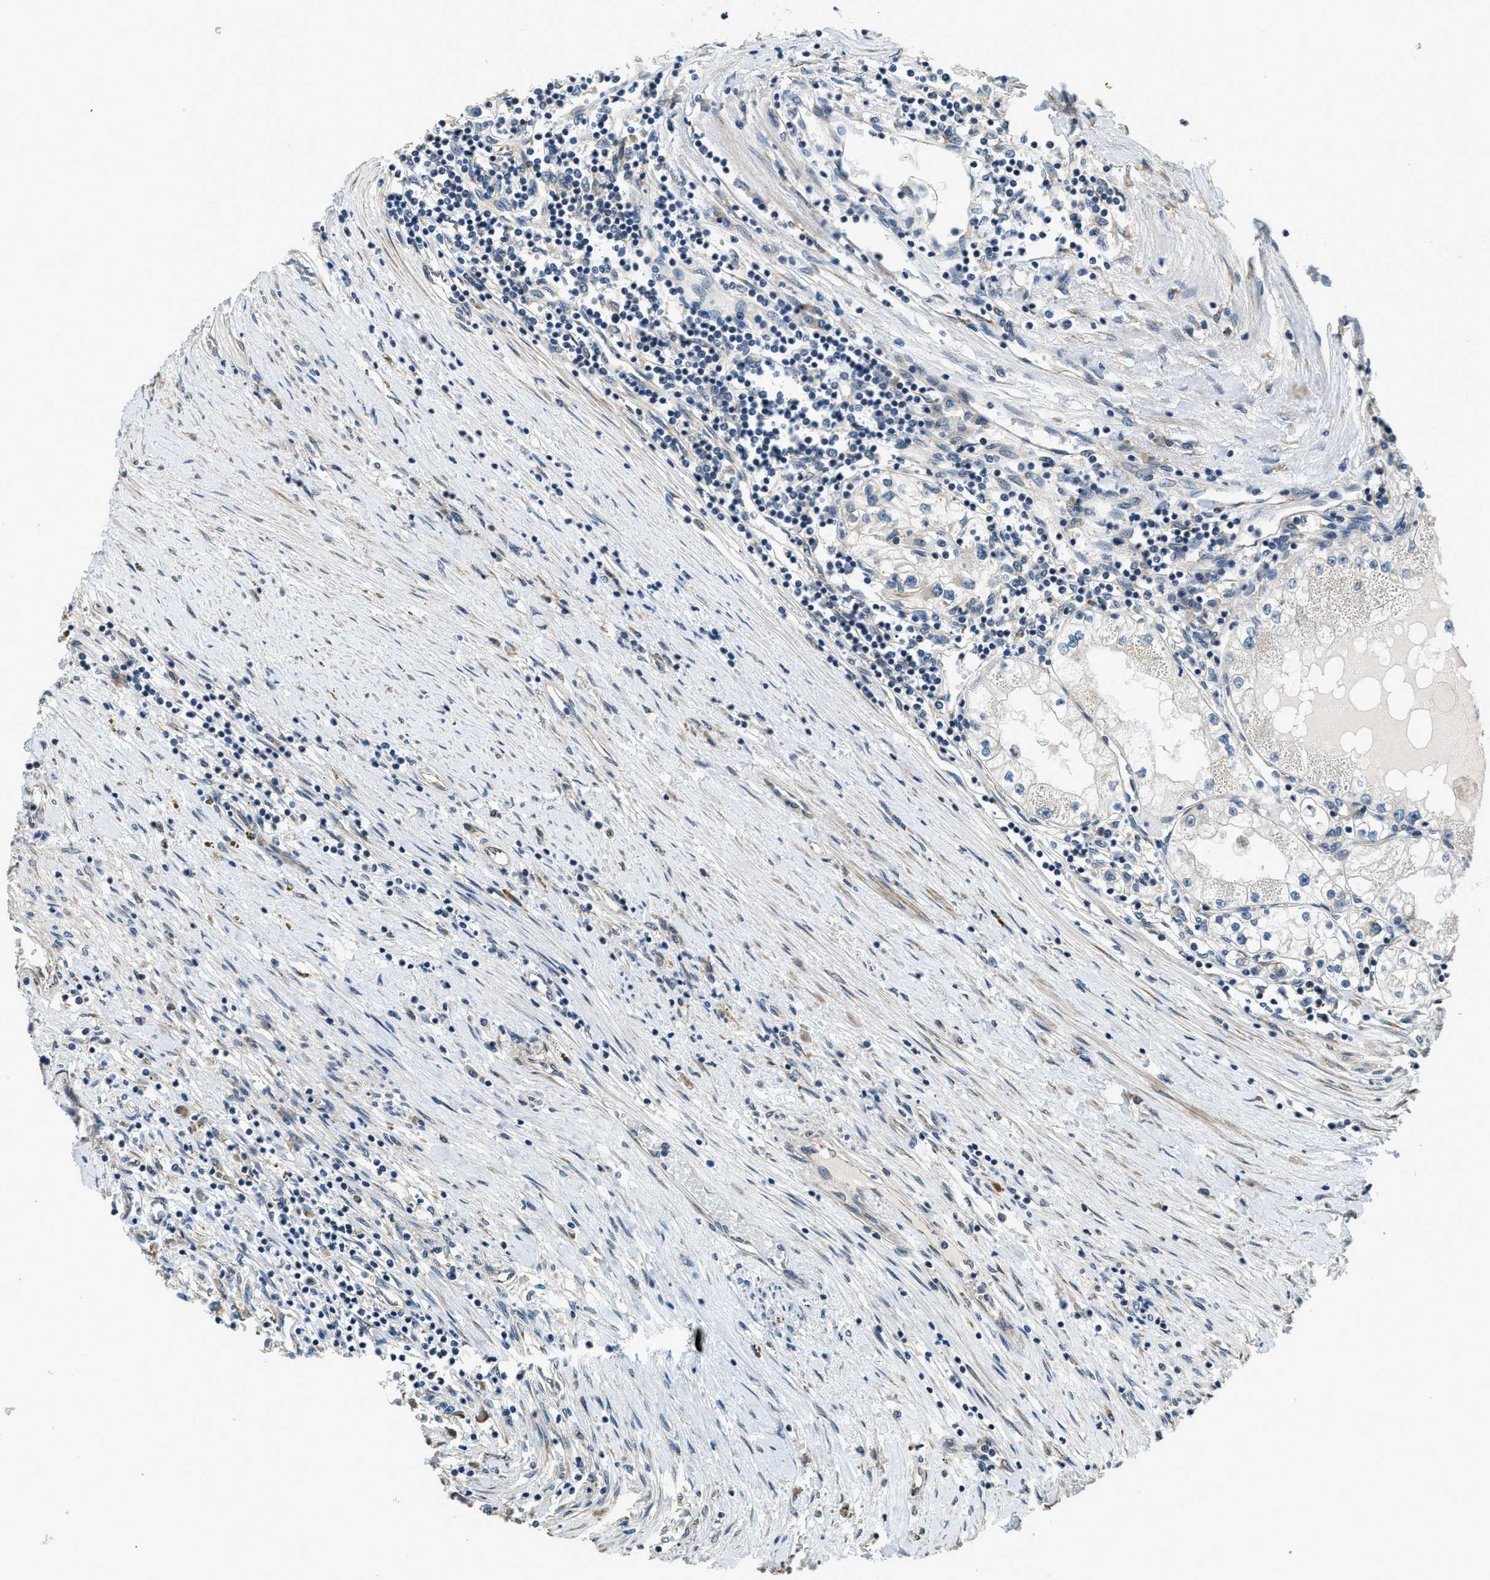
{"staining": {"intensity": "negative", "quantity": "none", "location": "none"}, "tissue": "renal cancer", "cell_type": "Tumor cells", "image_type": "cancer", "snomed": [{"axis": "morphology", "description": "Adenocarcinoma, NOS"}, {"axis": "topography", "description": "Kidney"}], "caption": "IHC image of human adenocarcinoma (renal) stained for a protein (brown), which shows no positivity in tumor cells. (Brightfield microscopy of DAB immunohistochemistry (IHC) at high magnification).", "gene": "ALOX12", "patient": {"sex": "male", "age": 68}}